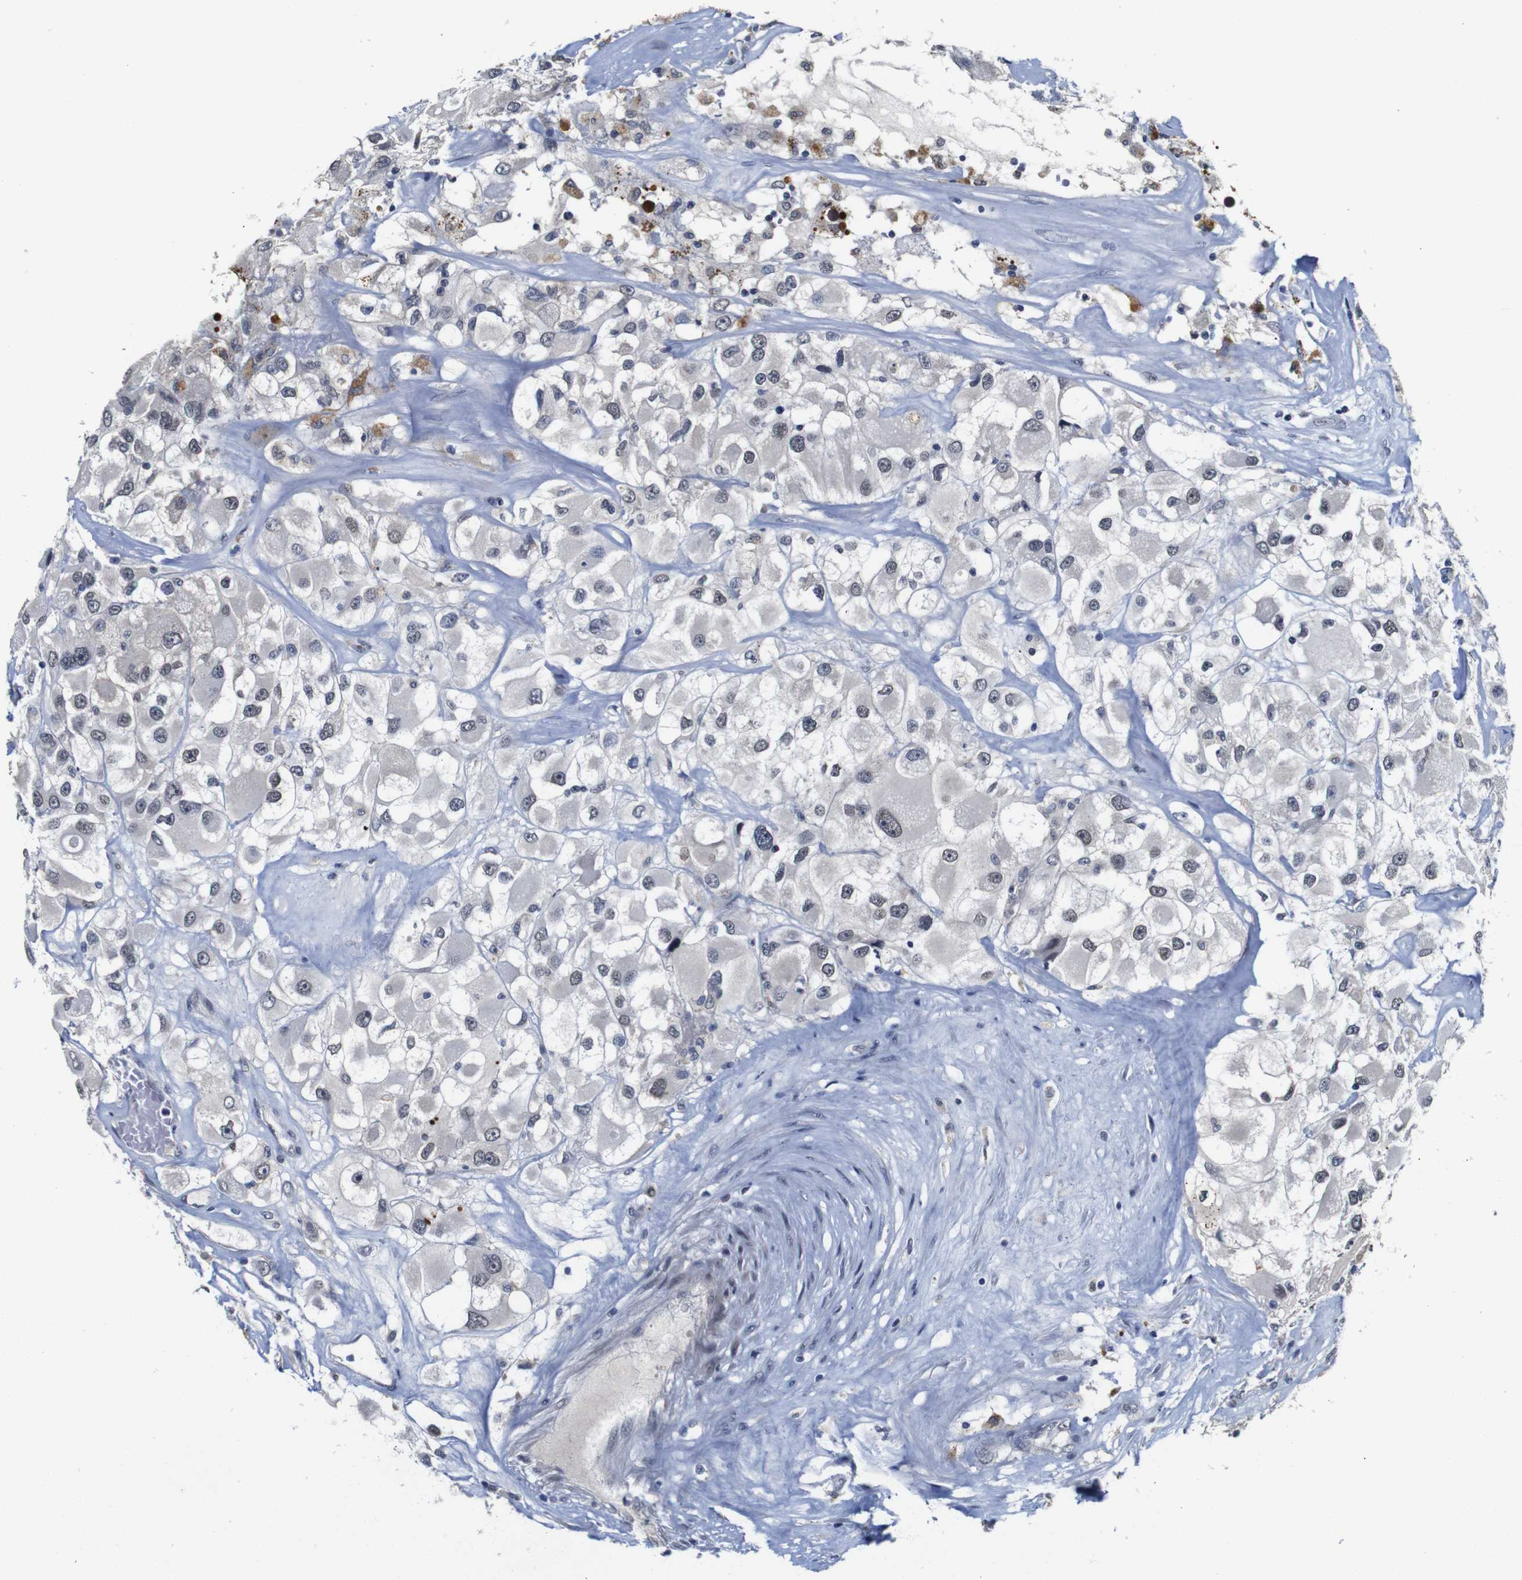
{"staining": {"intensity": "moderate", "quantity": "<25%", "location": "cytoplasmic/membranous"}, "tissue": "renal cancer", "cell_type": "Tumor cells", "image_type": "cancer", "snomed": [{"axis": "morphology", "description": "Adenocarcinoma, NOS"}, {"axis": "topography", "description": "Kidney"}], "caption": "A histopathology image of adenocarcinoma (renal) stained for a protein displays moderate cytoplasmic/membranous brown staining in tumor cells.", "gene": "NTRK3", "patient": {"sex": "female", "age": 52}}